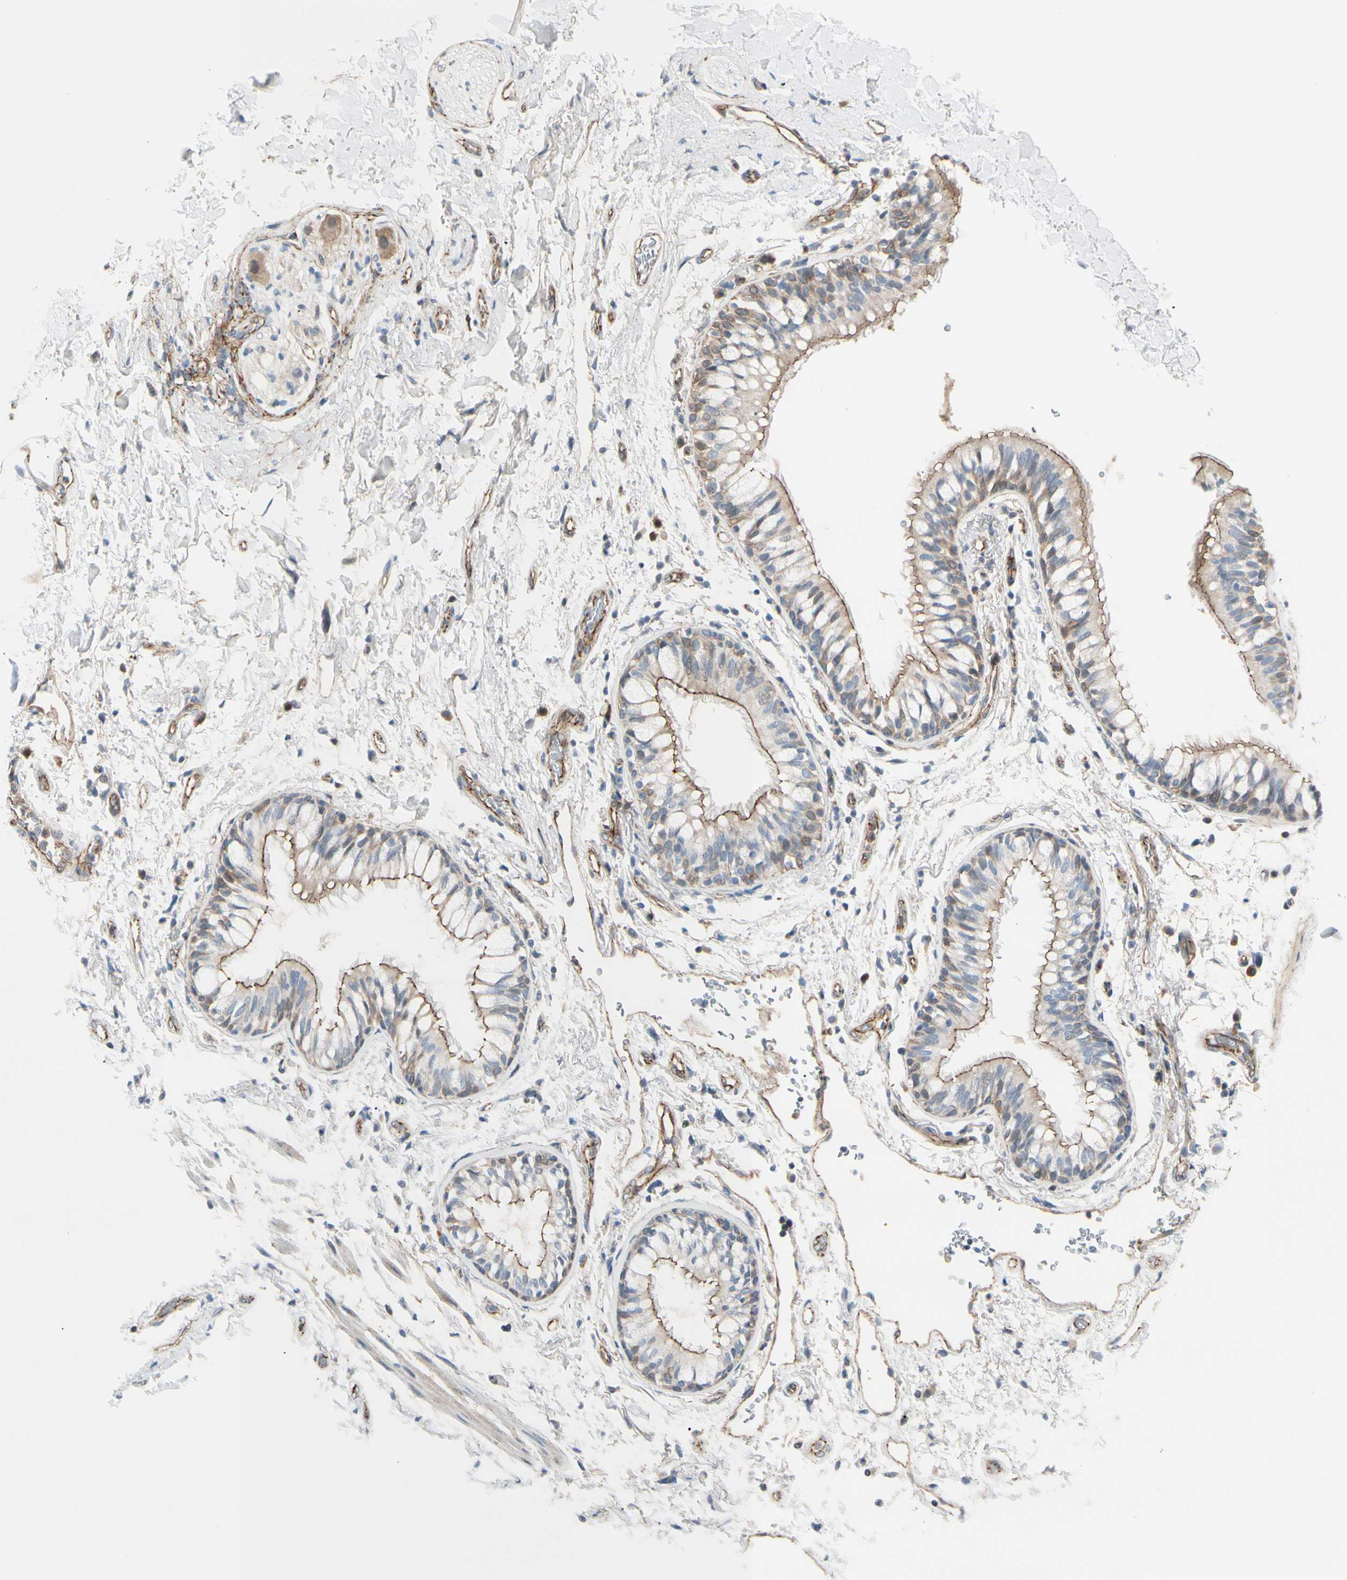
{"staining": {"intensity": "weak", "quantity": "25%-75%", "location": "cytoplasmic/membranous"}, "tissue": "adipose tissue", "cell_type": "Adipocytes", "image_type": "normal", "snomed": [{"axis": "morphology", "description": "Normal tissue, NOS"}, {"axis": "topography", "description": "Cartilage tissue"}, {"axis": "topography", "description": "Bronchus"}], "caption": "Immunohistochemistry (IHC) micrograph of normal adipose tissue: adipose tissue stained using IHC reveals low levels of weak protein expression localized specifically in the cytoplasmic/membranous of adipocytes, appearing as a cytoplasmic/membranous brown color.", "gene": "TJP1", "patient": {"sex": "female", "age": 73}}